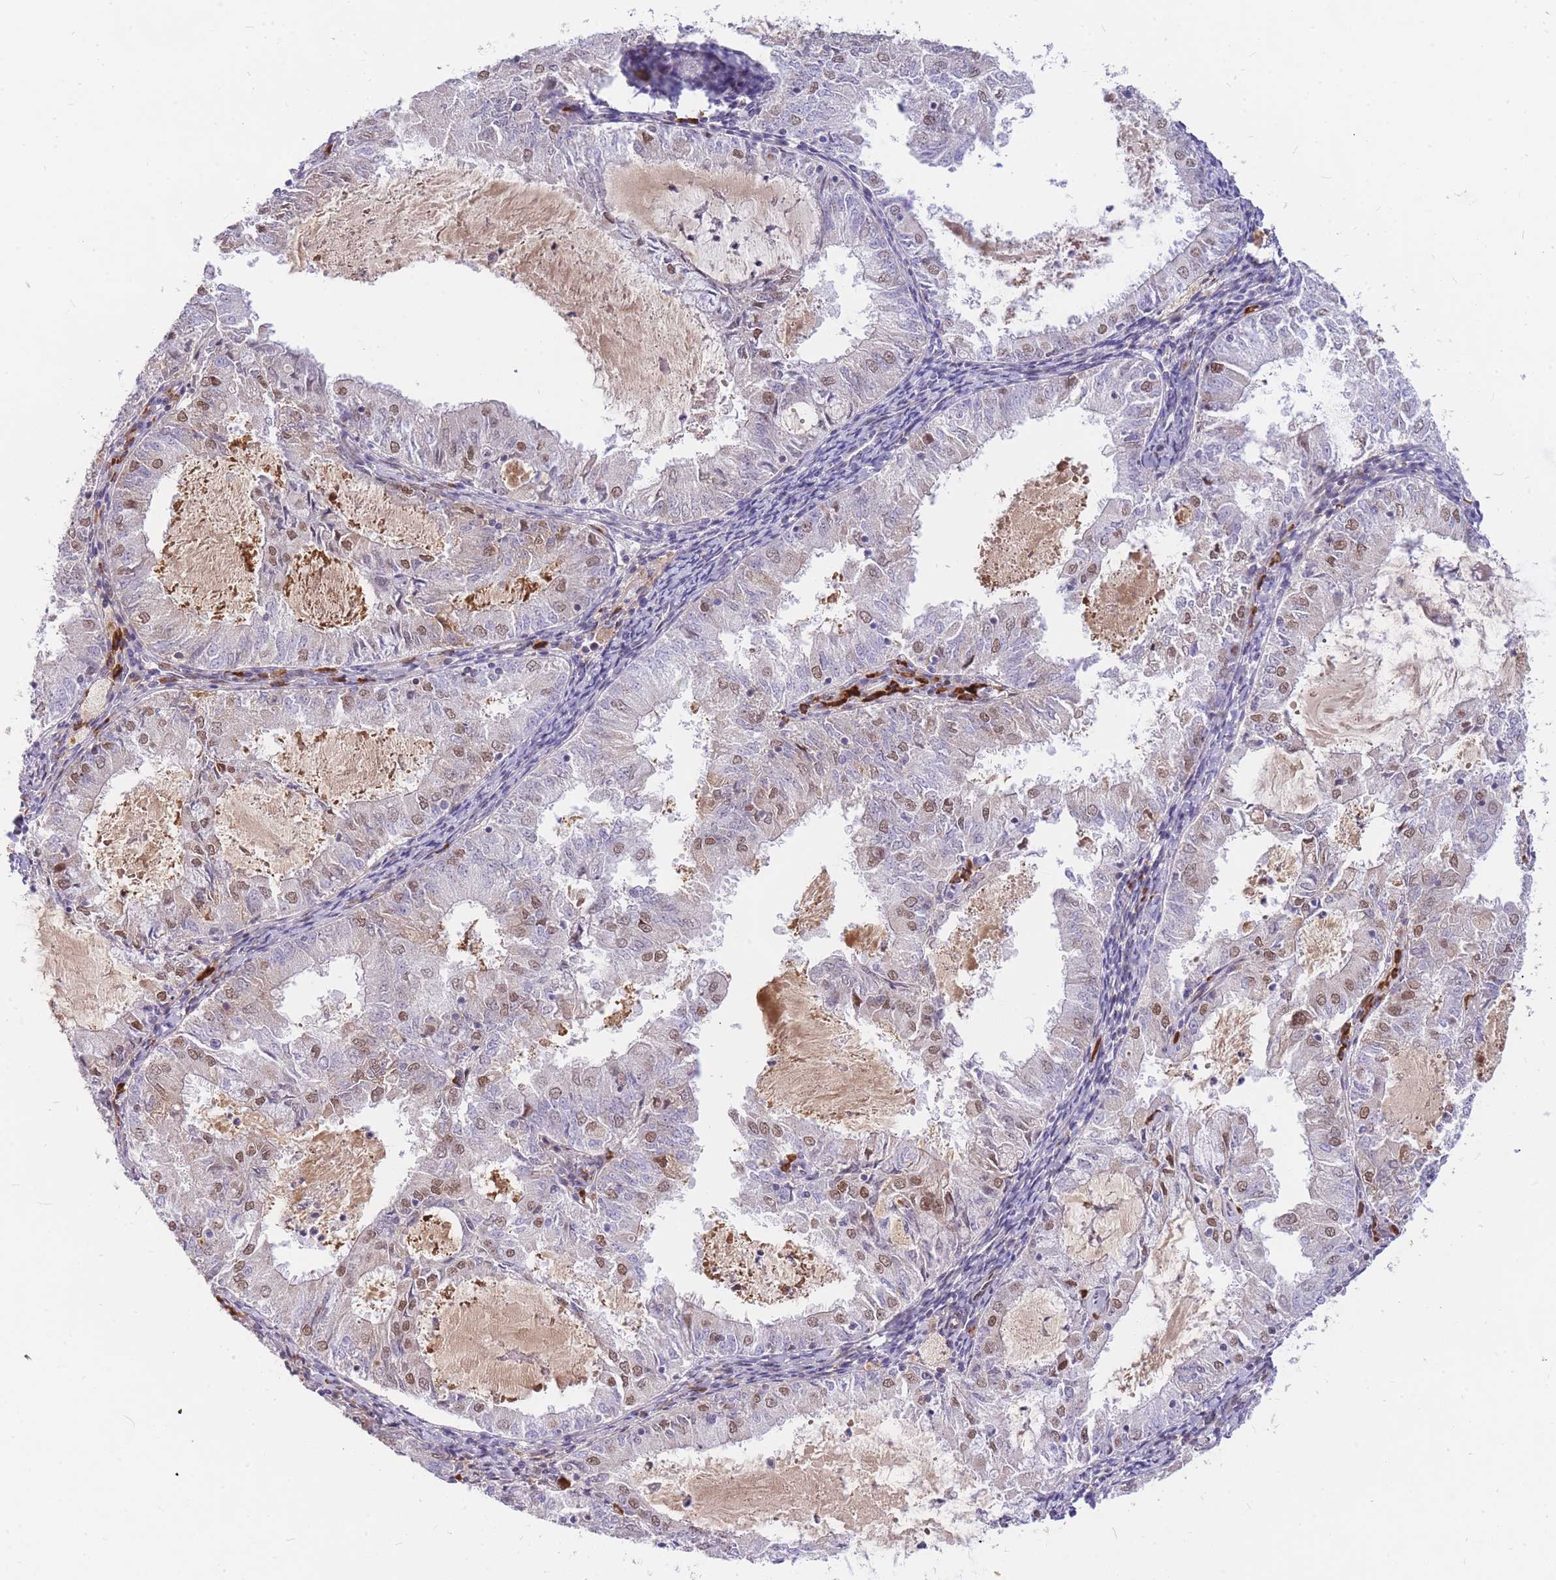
{"staining": {"intensity": "moderate", "quantity": "<25%", "location": "nuclear"}, "tissue": "endometrial cancer", "cell_type": "Tumor cells", "image_type": "cancer", "snomed": [{"axis": "morphology", "description": "Adenocarcinoma, NOS"}, {"axis": "topography", "description": "Endometrium"}], "caption": "Immunohistochemistry image of neoplastic tissue: adenocarcinoma (endometrial) stained using immunohistochemistry (IHC) shows low levels of moderate protein expression localized specifically in the nuclear of tumor cells, appearing as a nuclear brown color.", "gene": "TLE2", "patient": {"sex": "female", "age": 57}}